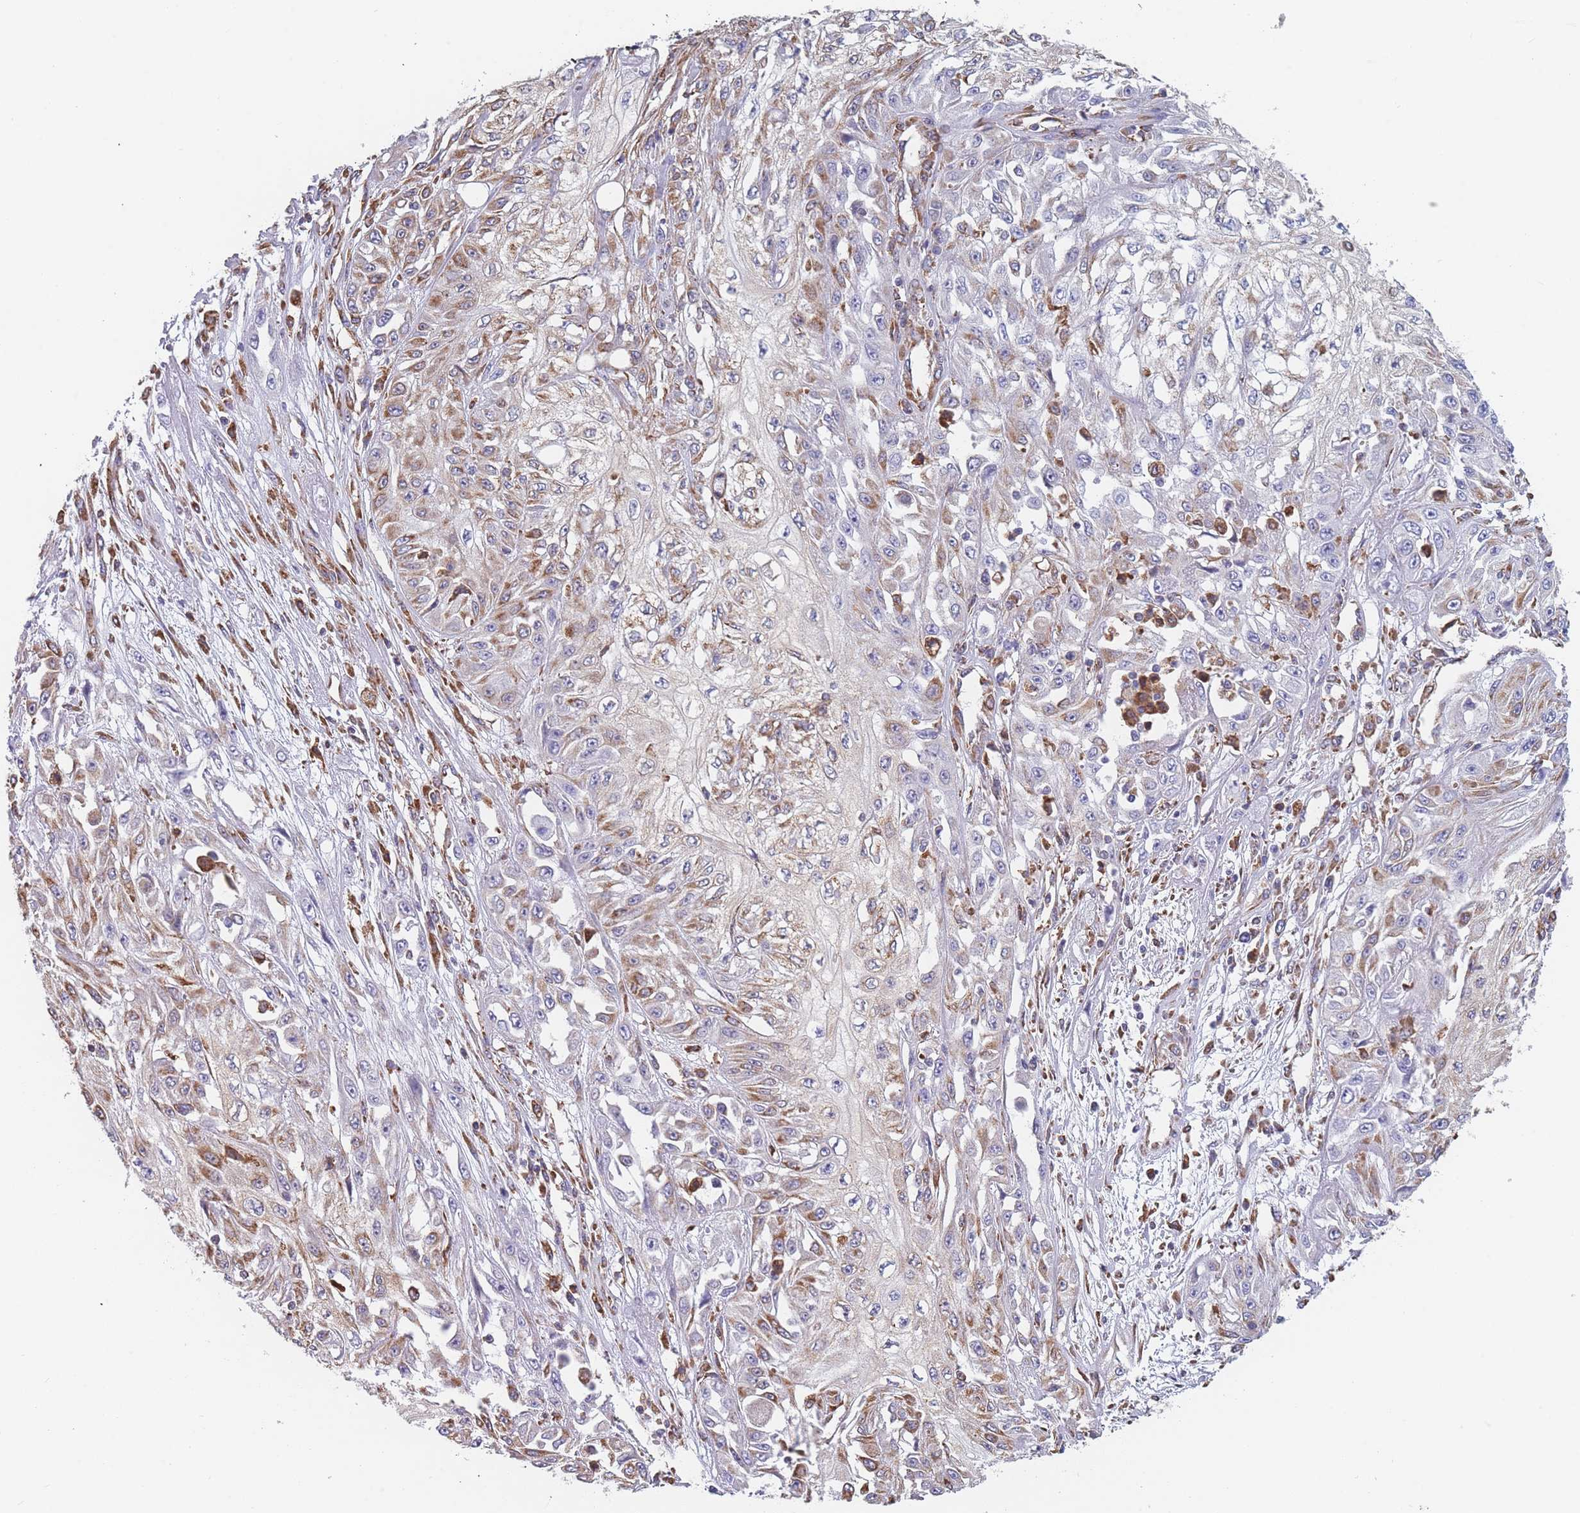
{"staining": {"intensity": "moderate", "quantity": ">75%", "location": "cytoplasmic/membranous"}, "tissue": "skin cancer", "cell_type": "Tumor cells", "image_type": "cancer", "snomed": [{"axis": "morphology", "description": "Squamous cell carcinoma, NOS"}, {"axis": "morphology", "description": "Squamous cell carcinoma, metastatic, NOS"}, {"axis": "topography", "description": "Skin"}, {"axis": "topography", "description": "Lymph node"}], "caption": "There is medium levels of moderate cytoplasmic/membranous positivity in tumor cells of squamous cell carcinoma (skin), as demonstrated by immunohistochemical staining (brown color).", "gene": "OR7C2", "patient": {"sex": "male", "age": 75}}